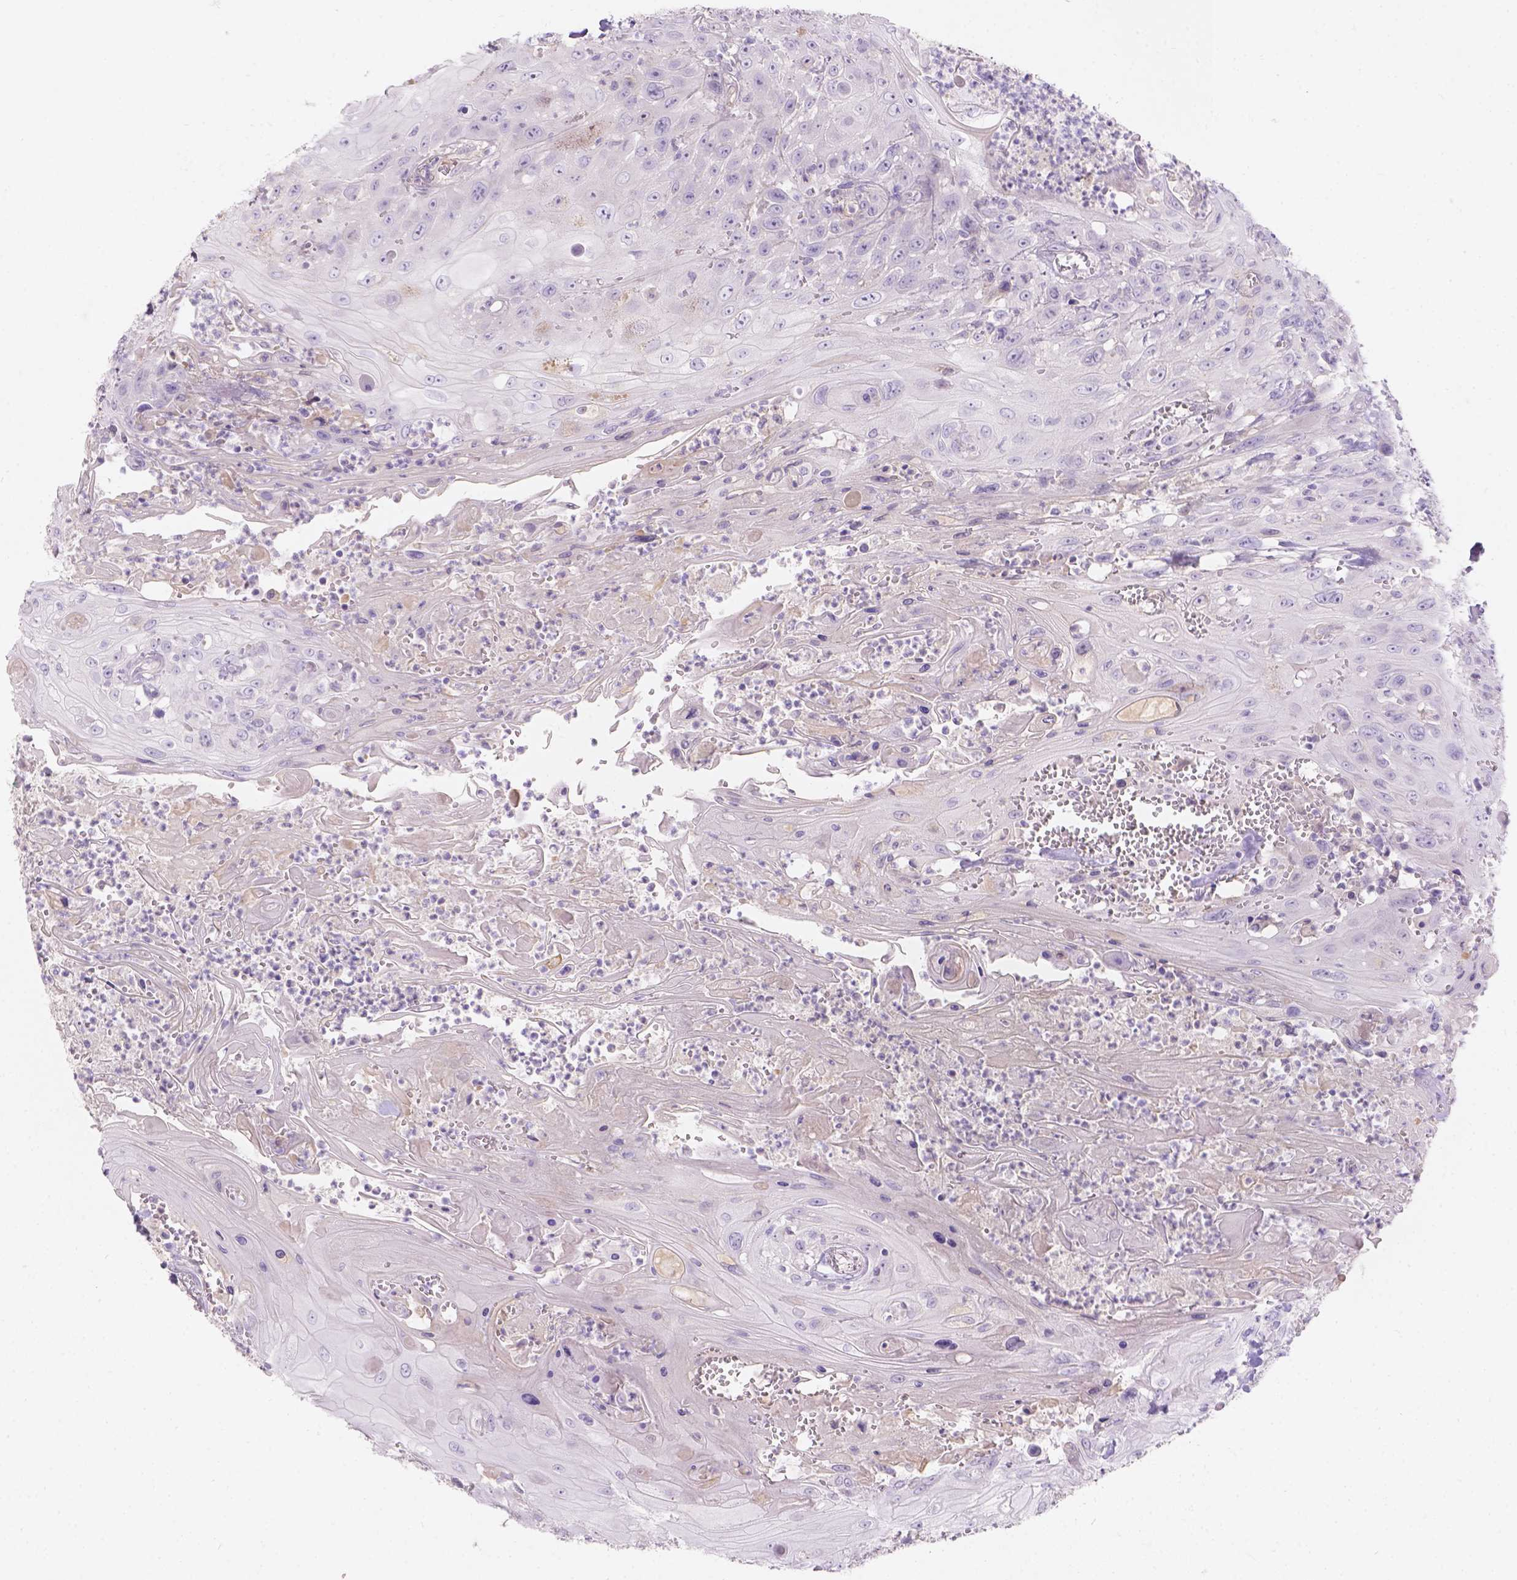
{"staining": {"intensity": "negative", "quantity": "none", "location": "none"}, "tissue": "head and neck cancer", "cell_type": "Tumor cells", "image_type": "cancer", "snomed": [{"axis": "morphology", "description": "Squamous cell carcinoma, NOS"}, {"axis": "topography", "description": "Skin"}, {"axis": "topography", "description": "Head-Neck"}], "caption": "Tumor cells are negative for brown protein staining in head and neck cancer (squamous cell carcinoma). The staining is performed using DAB (3,3'-diaminobenzidine) brown chromogen with nuclei counter-stained in using hematoxylin.", "gene": "GAL3ST2", "patient": {"sex": "male", "age": 80}}